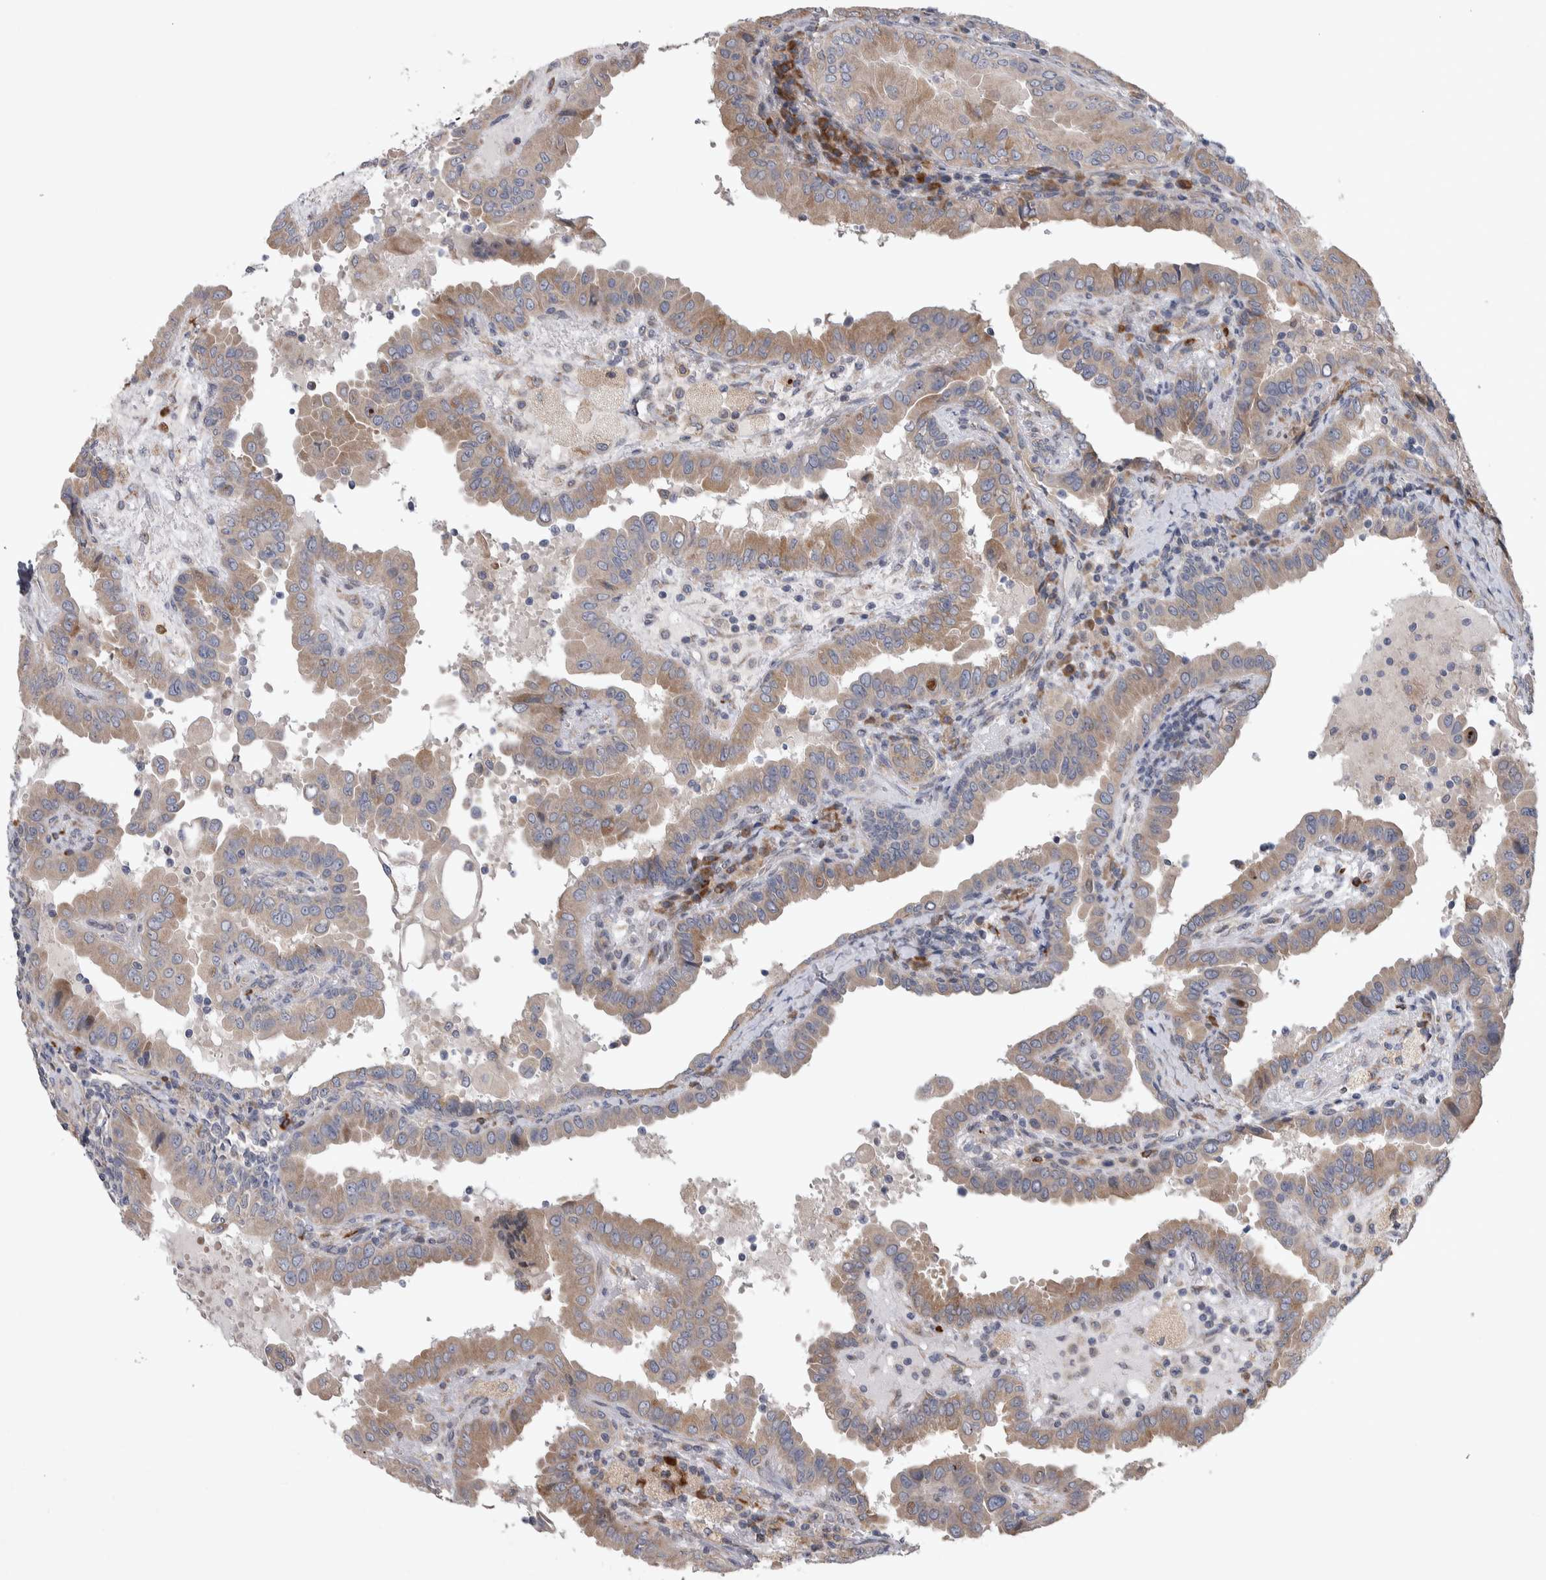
{"staining": {"intensity": "moderate", "quantity": "25%-75%", "location": "cytoplasmic/membranous"}, "tissue": "thyroid cancer", "cell_type": "Tumor cells", "image_type": "cancer", "snomed": [{"axis": "morphology", "description": "Papillary adenocarcinoma, NOS"}, {"axis": "topography", "description": "Thyroid gland"}], "caption": "IHC micrograph of neoplastic tissue: thyroid papillary adenocarcinoma stained using immunohistochemistry (IHC) exhibits medium levels of moderate protein expression localized specifically in the cytoplasmic/membranous of tumor cells, appearing as a cytoplasmic/membranous brown color.", "gene": "IBTK", "patient": {"sex": "male", "age": 33}}